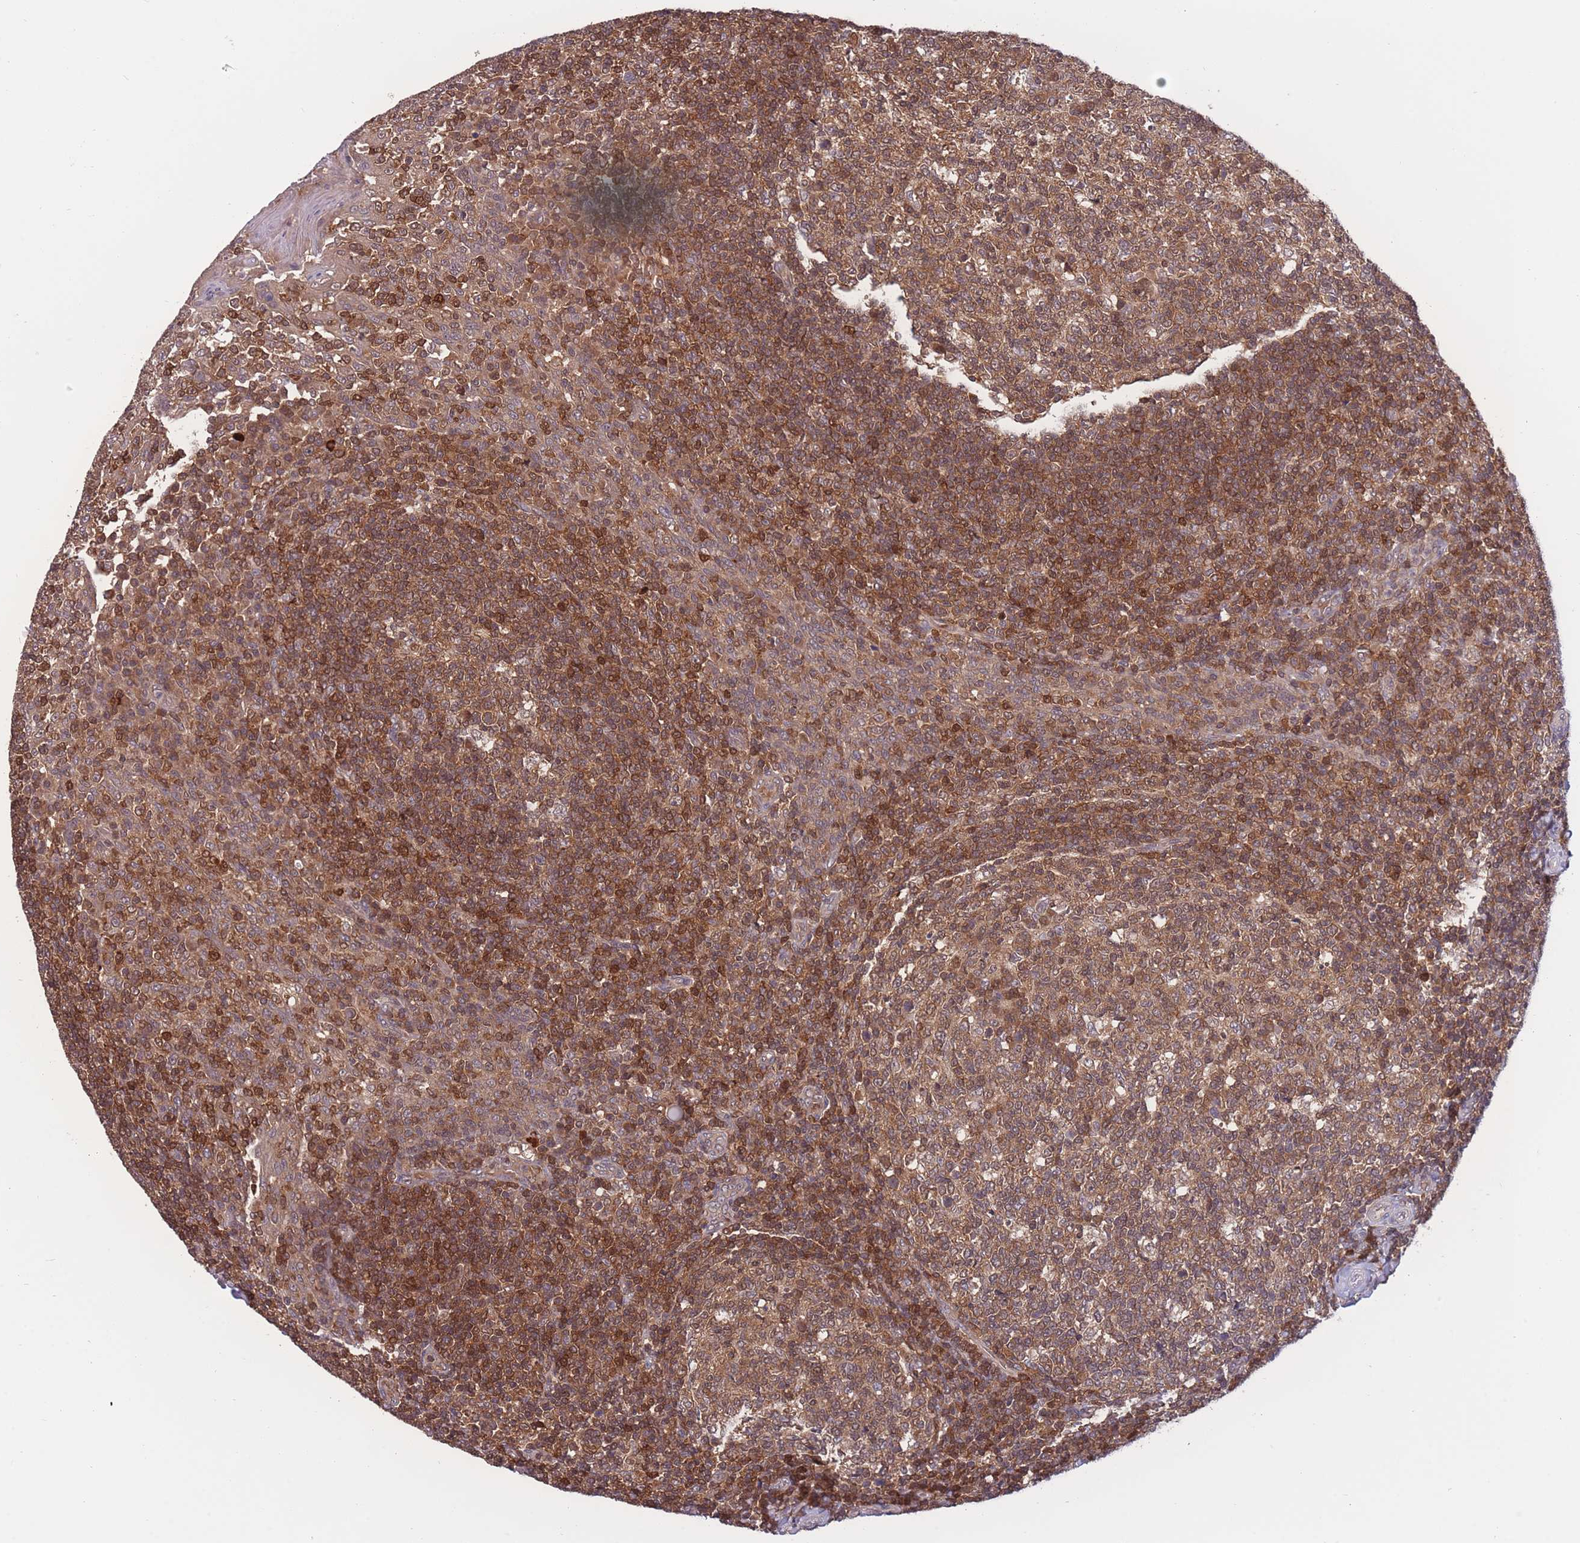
{"staining": {"intensity": "moderate", "quantity": ">75%", "location": "cytoplasmic/membranous"}, "tissue": "tonsil", "cell_type": "Germinal center cells", "image_type": "normal", "snomed": [{"axis": "morphology", "description": "Normal tissue, NOS"}, {"axis": "topography", "description": "Tonsil"}], "caption": "Germinal center cells reveal medium levels of moderate cytoplasmic/membranous staining in approximately >75% of cells in normal tonsil. (DAB (3,3'-diaminobenzidine) IHC, brown staining for protein, blue staining for nuclei).", "gene": "UBE2NL", "patient": {"sex": "female", "age": 19}}